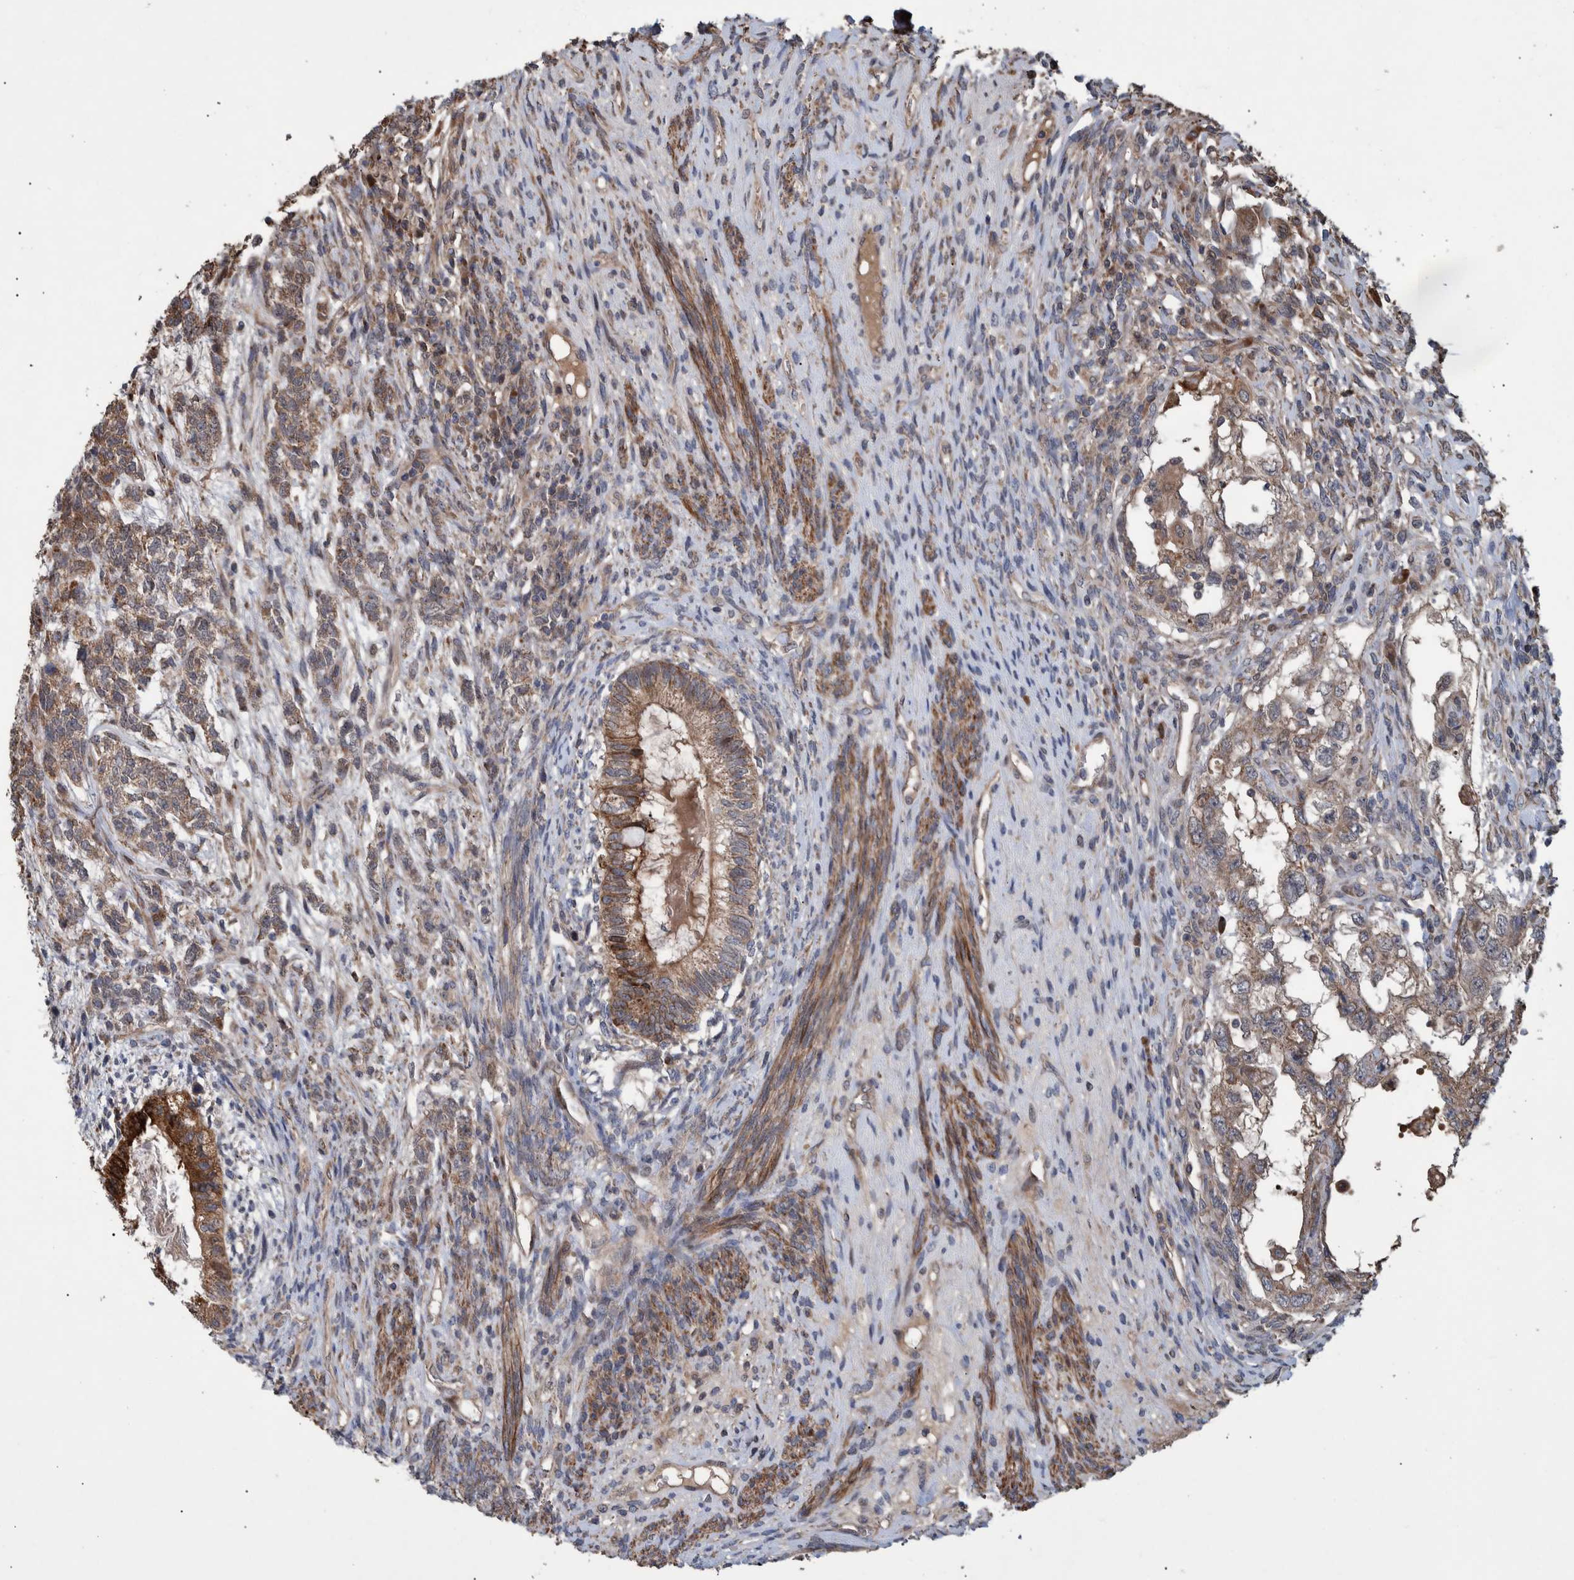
{"staining": {"intensity": "moderate", "quantity": ">75%", "location": "cytoplasmic/membranous"}, "tissue": "testis cancer", "cell_type": "Tumor cells", "image_type": "cancer", "snomed": [{"axis": "morphology", "description": "Seminoma, NOS"}, {"axis": "topography", "description": "Testis"}], "caption": "Human seminoma (testis) stained for a protein (brown) reveals moderate cytoplasmic/membranous positive positivity in approximately >75% of tumor cells.", "gene": "B3GNTL1", "patient": {"sex": "male", "age": 28}}